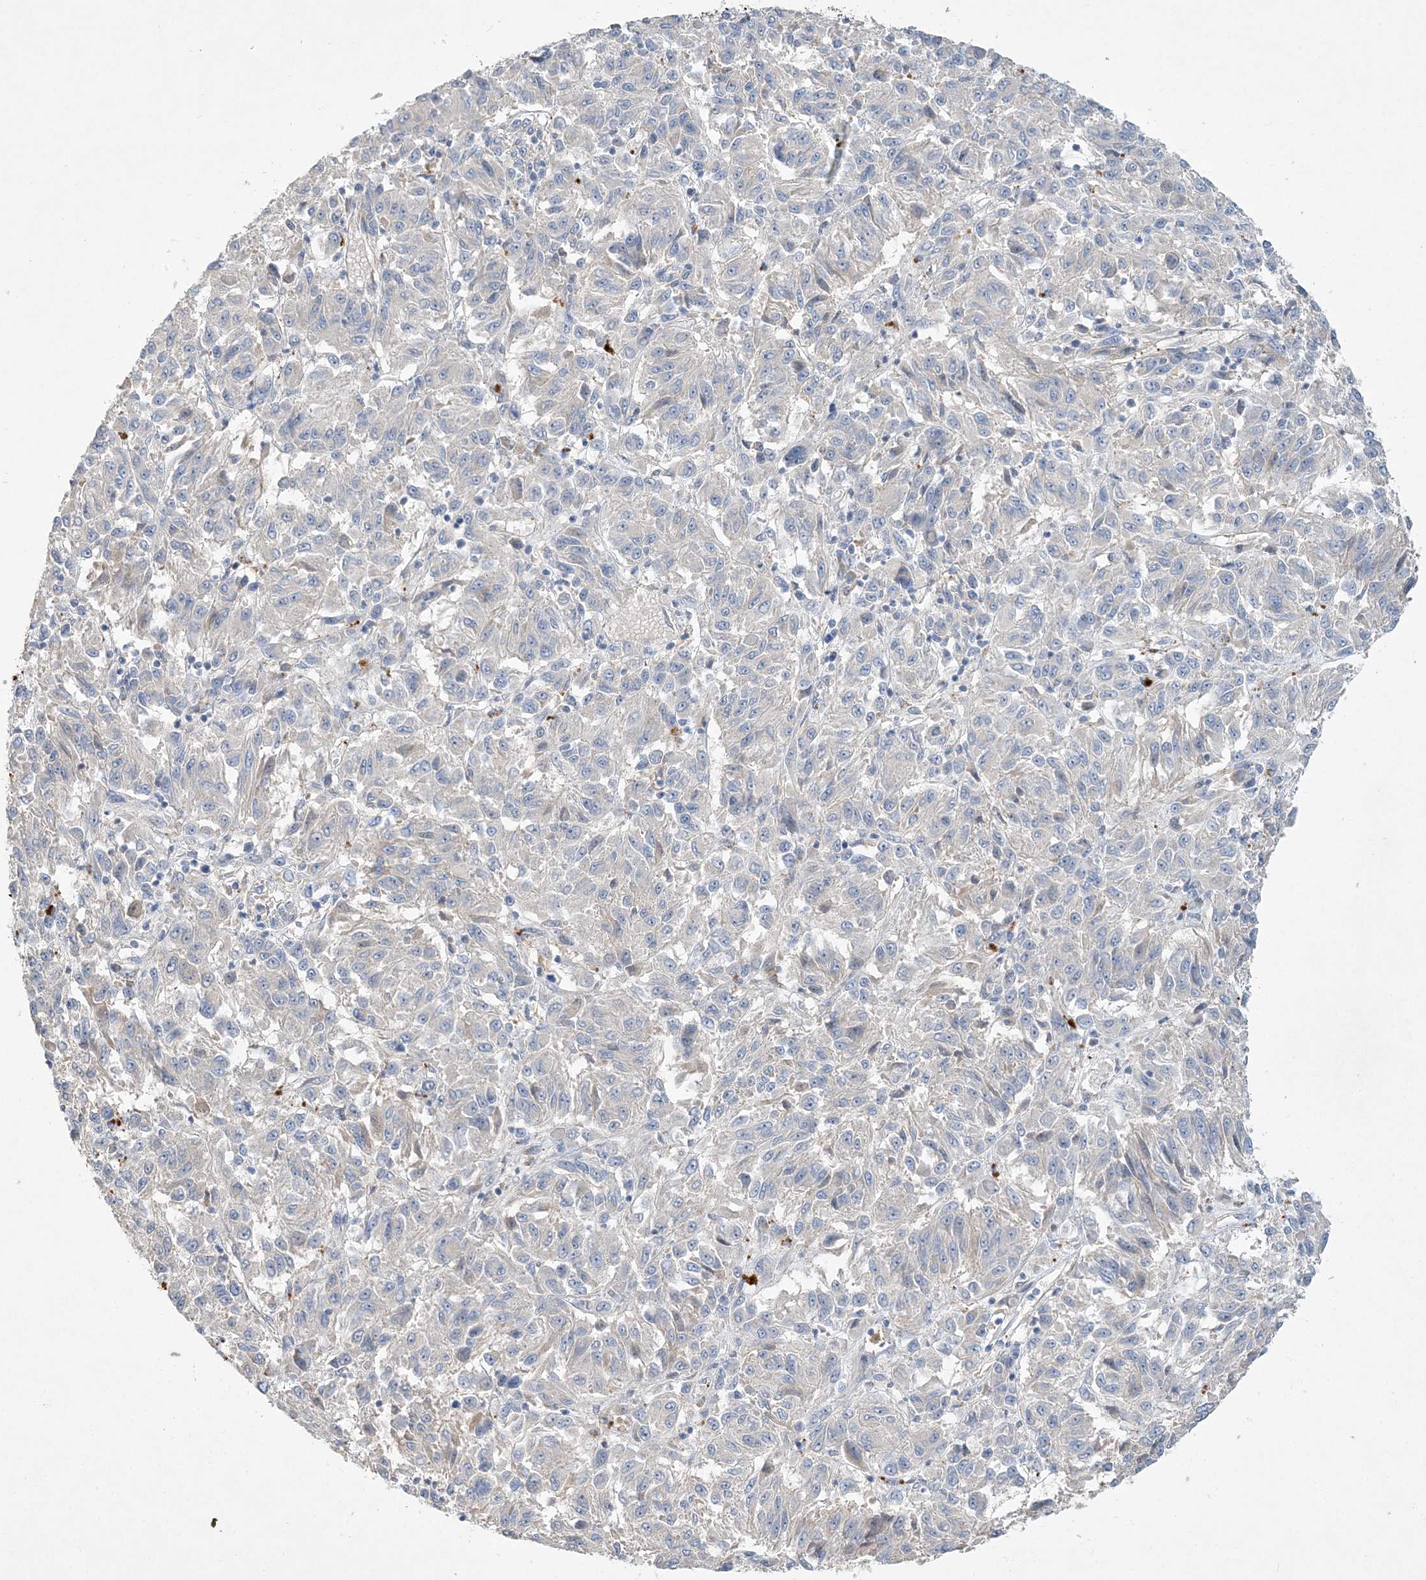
{"staining": {"intensity": "negative", "quantity": "none", "location": "none"}, "tissue": "melanoma", "cell_type": "Tumor cells", "image_type": "cancer", "snomed": [{"axis": "morphology", "description": "Malignant melanoma, Metastatic site"}, {"axis": "topography", "description": "Lung"}], "caption": "Immunohistochemical staining of malignant melanoma (metastatic site) exhibits no significant staining in tumor cells.", "gene": "ADCK2", "patient": {"sex": "male", "age": 64}}